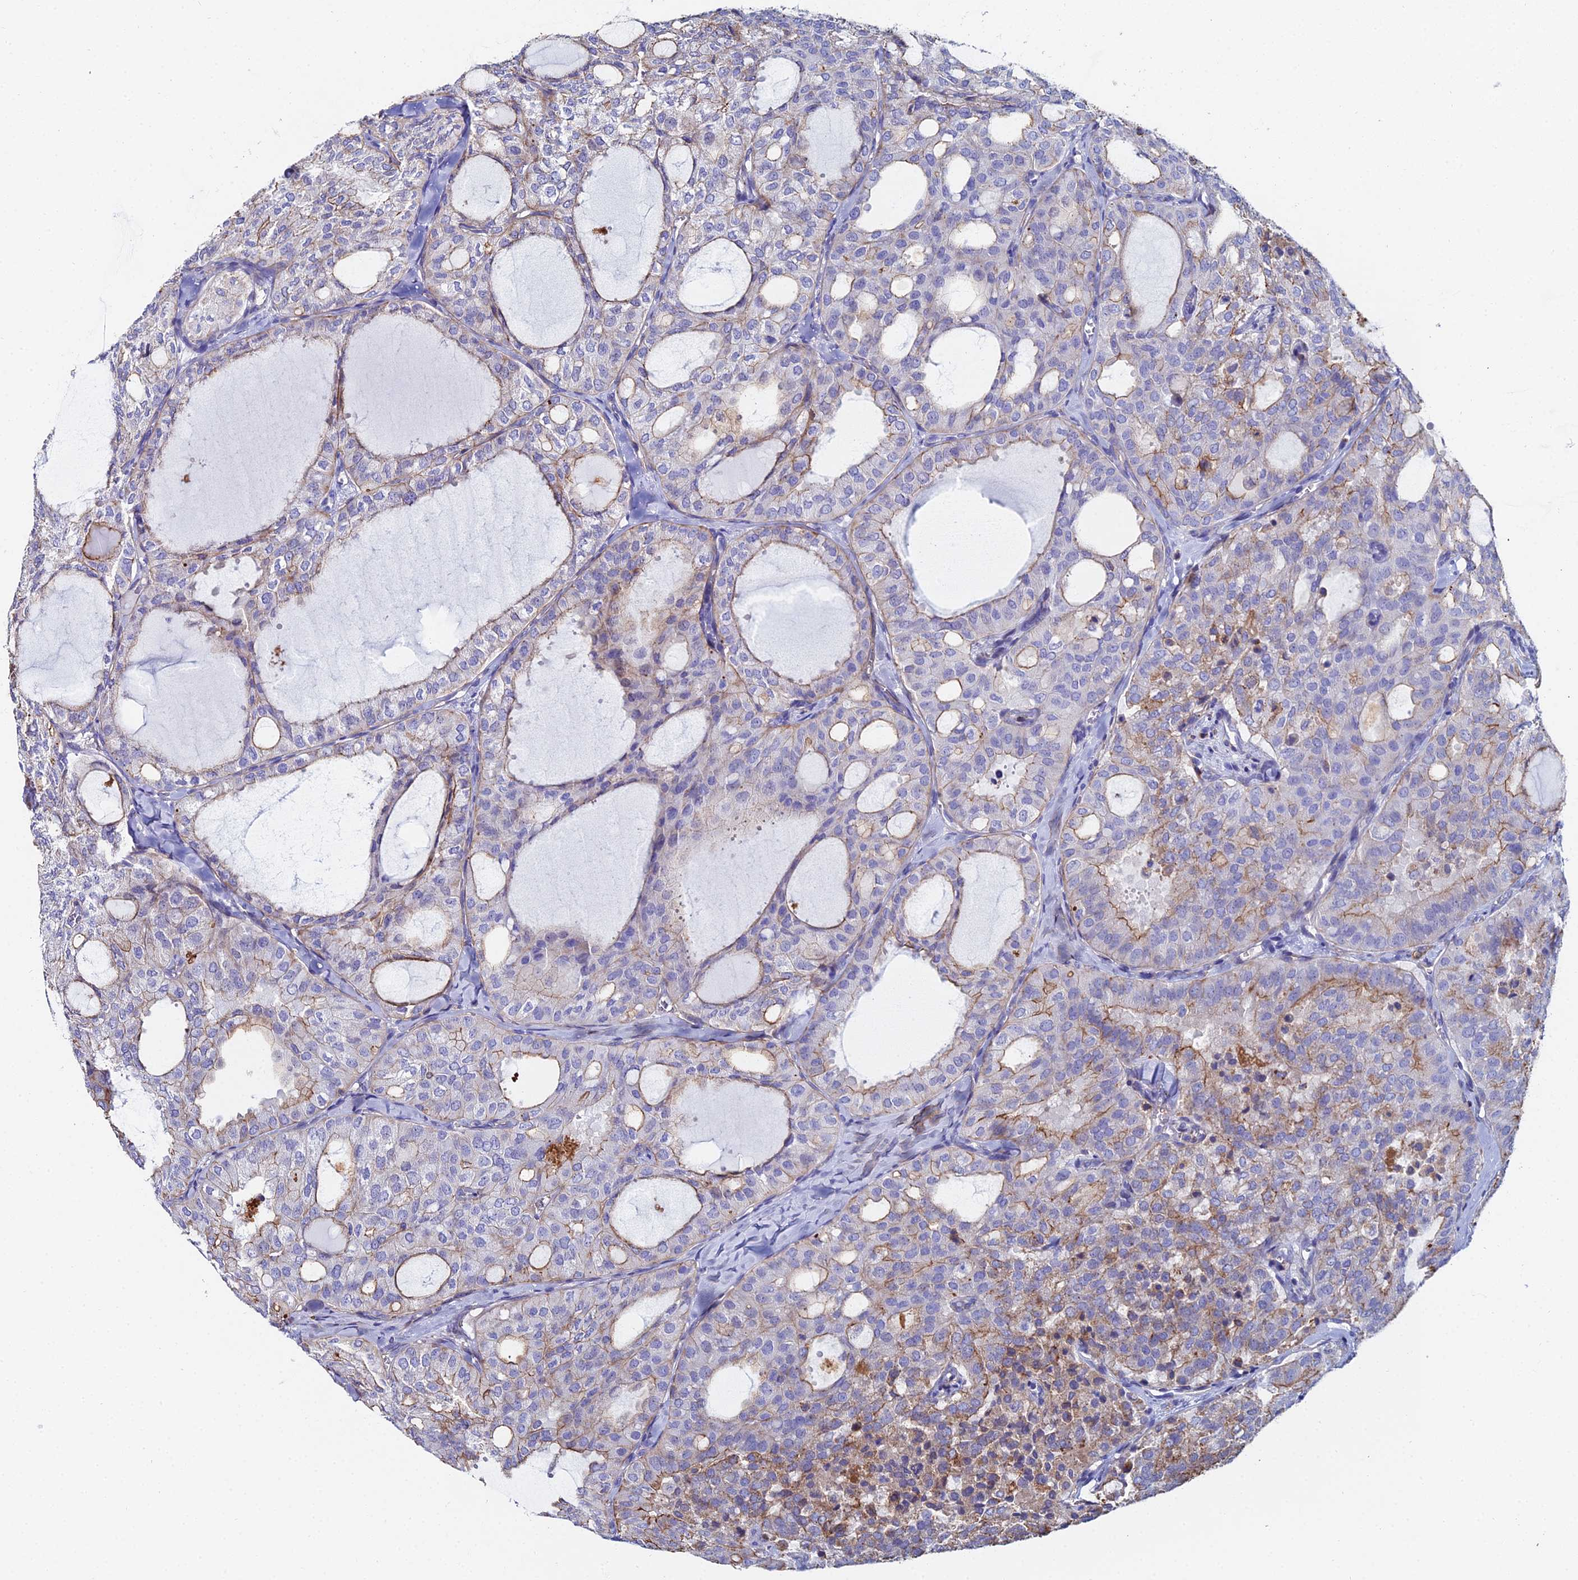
{"staining": {"intensity": "moderate", "quantity": "<25%", "location": "cytoplasmic/membranous"}, "tissue": "thyroid cancer", "cell_type": "Tumor cells", "image_type": "cancer", "snomed": [{"axis": "morphology", "description": "Follicular adenoma carcinoma, NOS"}, {"axis": "topography", "description": "Thyroid gland"}], "caption": "Moderate cytoplasmic/membranous expression for a protein is seen in approximately <25% of tumor cells of follicular adenoma carcinoma (thyroid) using immunohistochemistry (IHC).", "gene": "C6", "patient": {"sex": "male", "age": 75}}